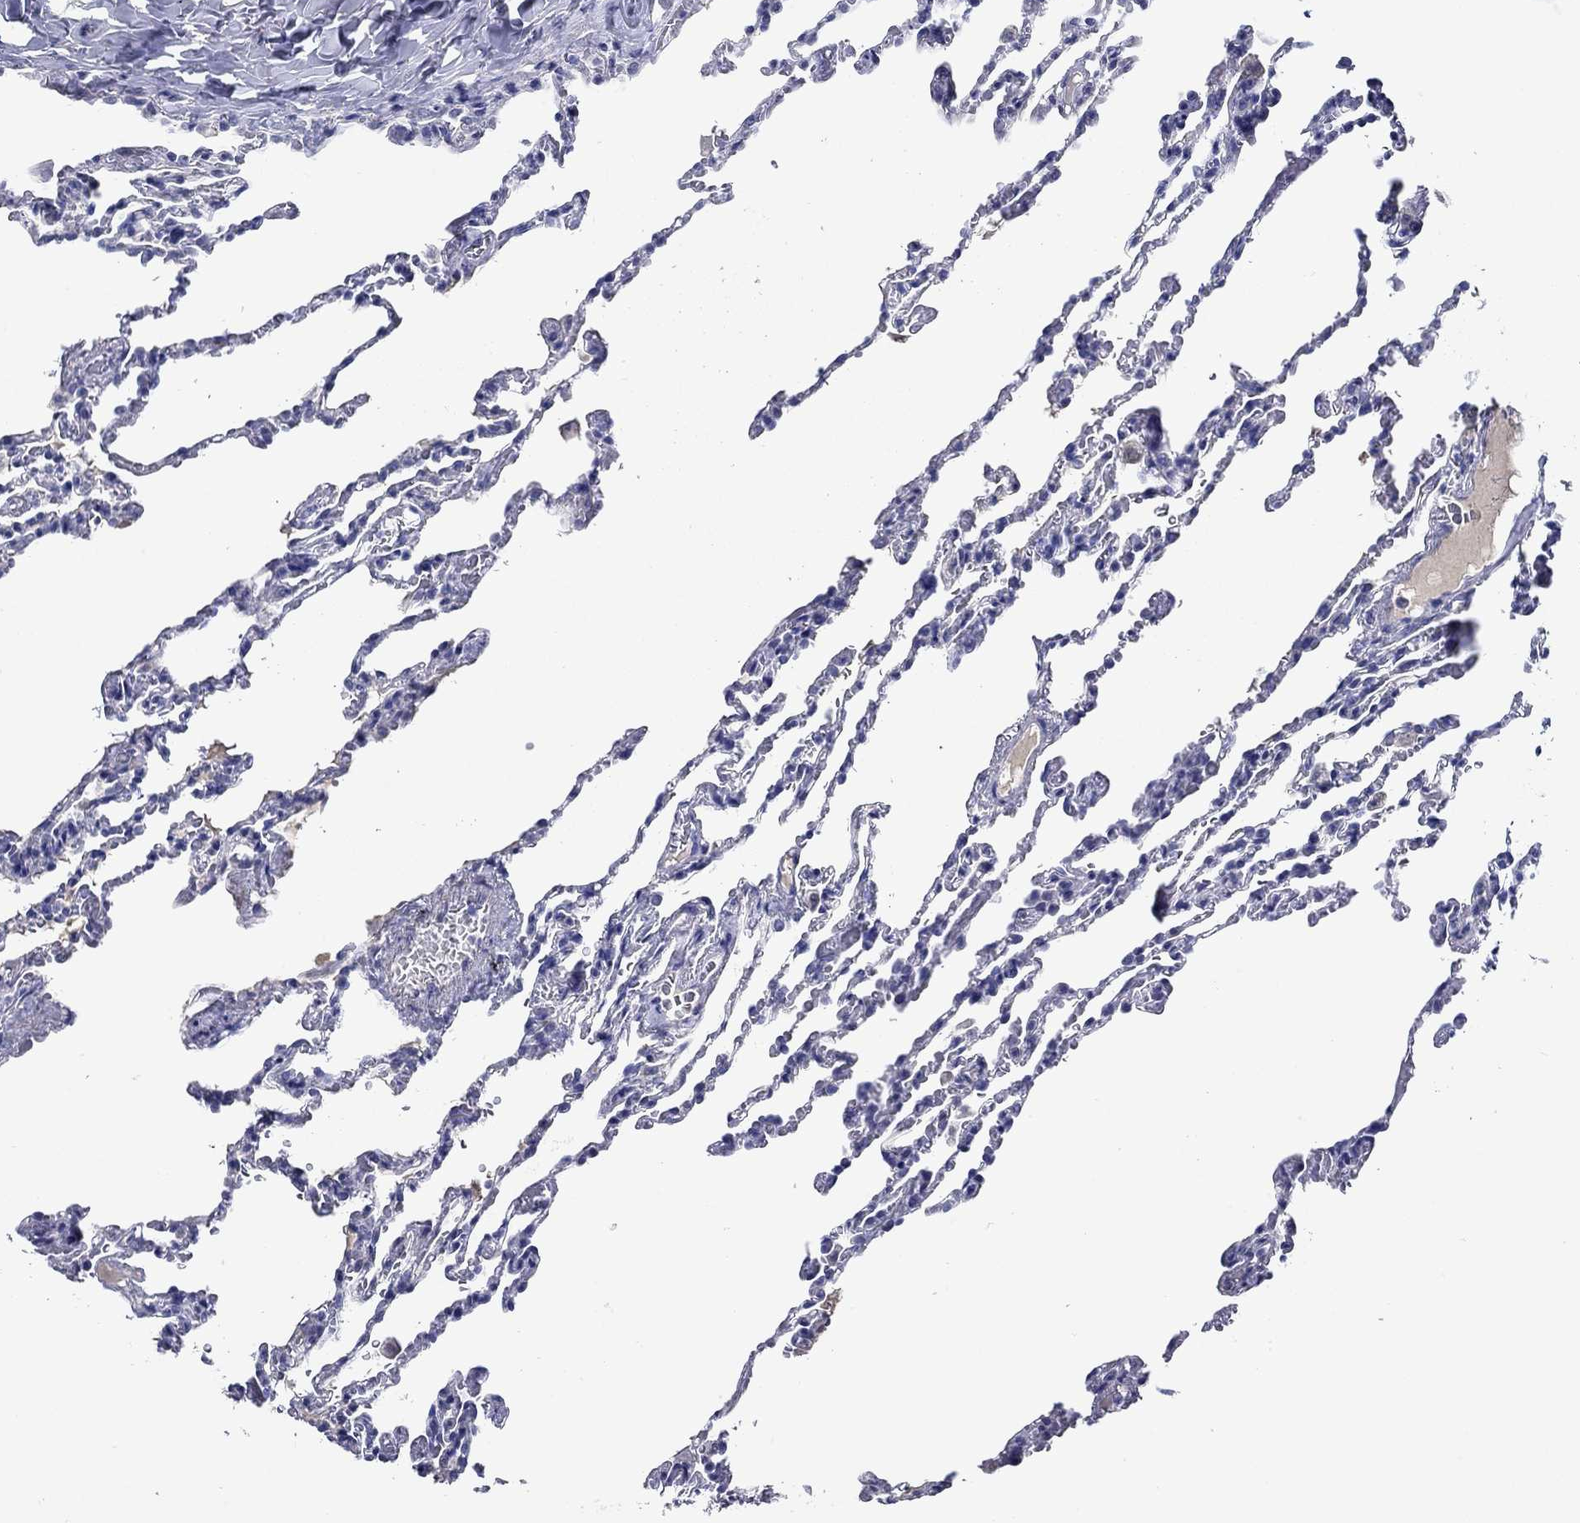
{"staining": {"intensity": "negative", "quantity": "none", "location": "none"}, "tissue": "lung", "cell_type": "Alveolar cells", "image_type": "normal", "snomed": [{"axis": "morphology", "description": "Normal tissue, NOS"}, {"axis": "topography", "description": "Lung"}], "caption": "Immunohistochemistry (IHC) of normal human lung shows no staining in alveolar cells.", "gene": "MC2R", "patient": {"sex": "female", "age": 43}}